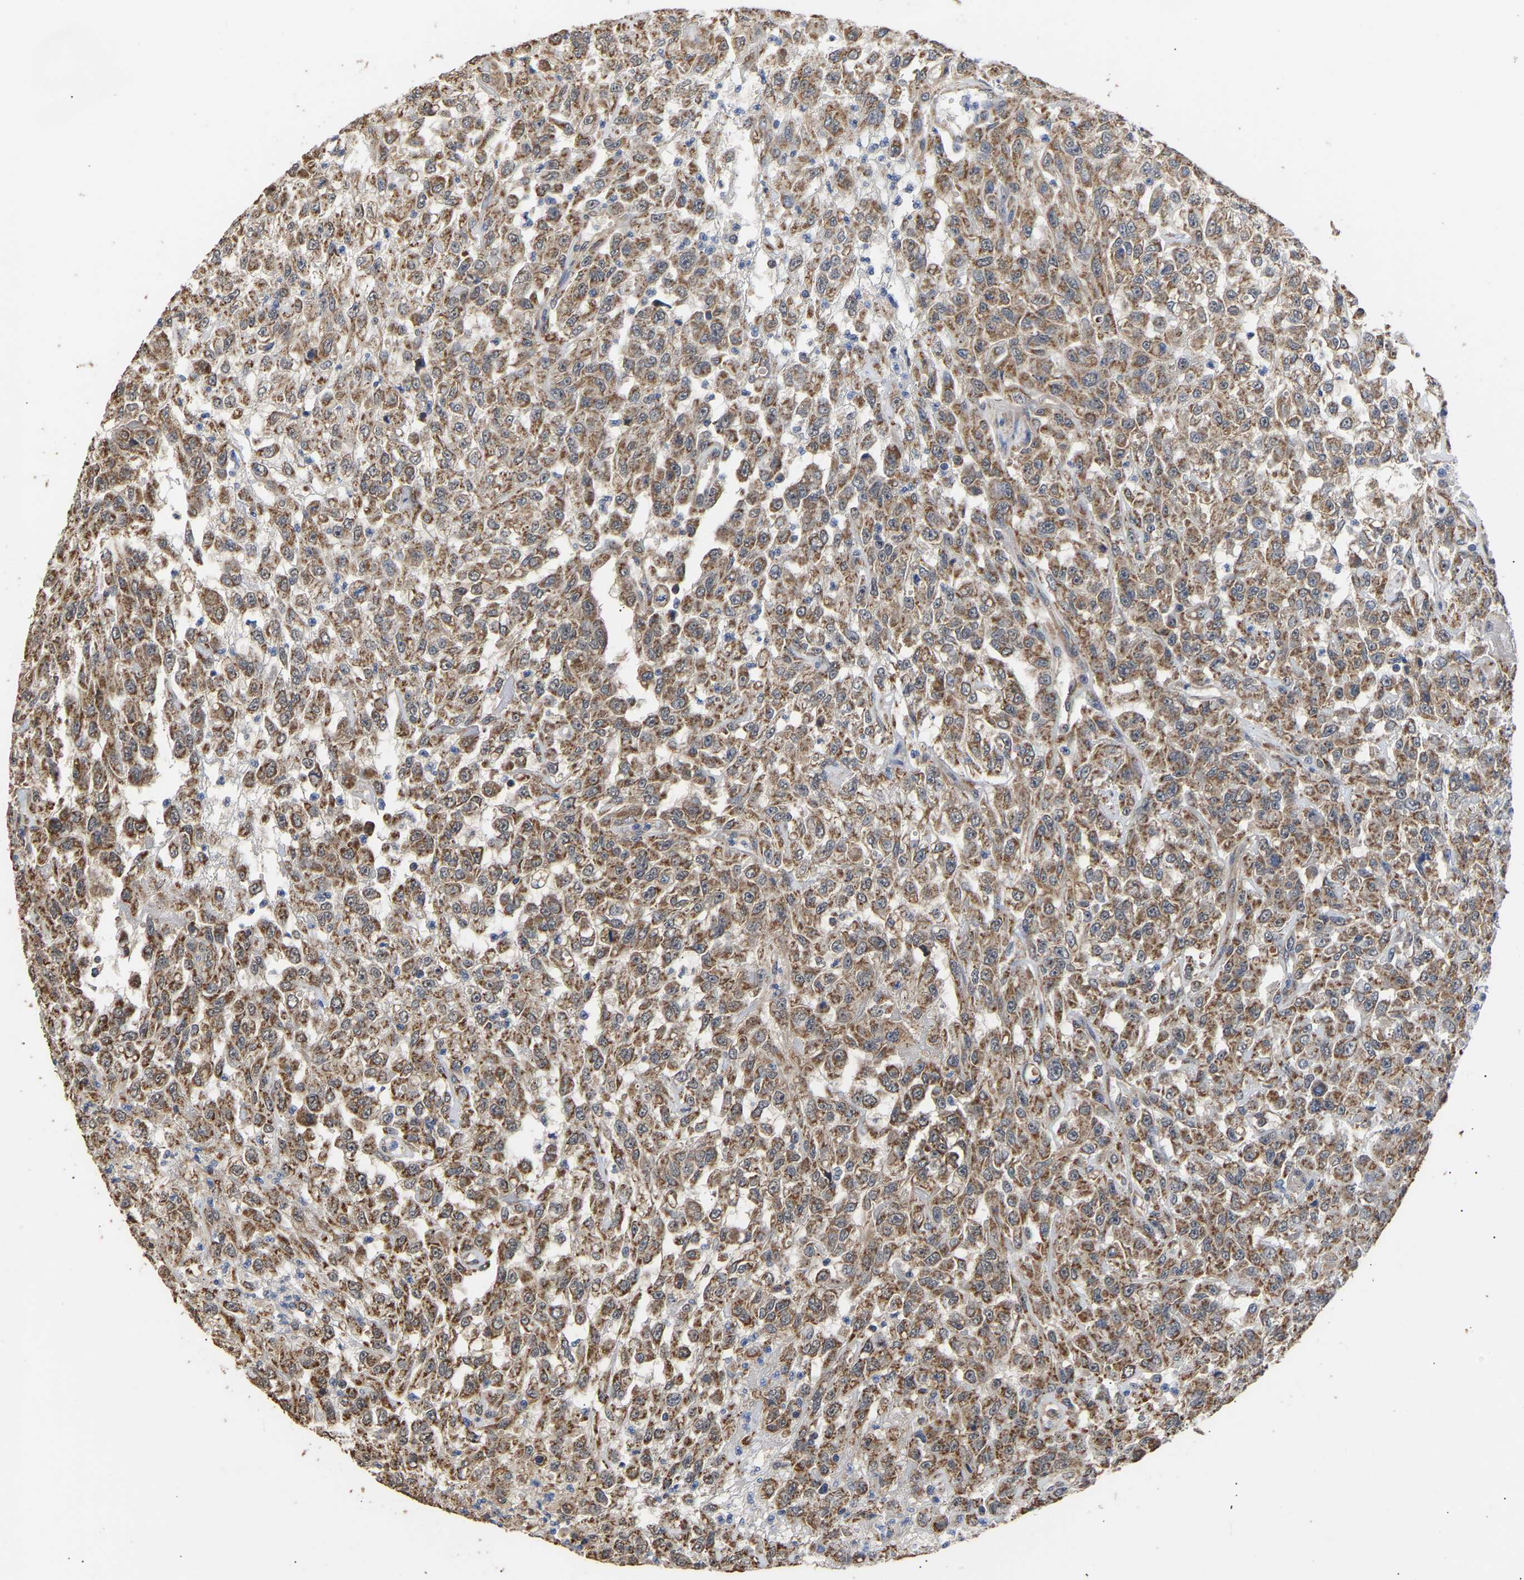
{"staining": {"intensity": "moderate", "quantity": ">75%", "location": "cytoplasmic/membranous"}, "tissue": "urothelial cancer", "cell_type": "Tumor cells", "image_type": "cancer", "snomed": [{"axis": "morphology", "description": "Urothelial carcinoma, High grade"}, {"axis": "topography", "description": "Urinary bladder"}], "caption": "A high-resolution histopathology image shows IHC staining of urothelial cancer, which reveals moderate cytoplasmic/membranous expression in approximately >75% of tumor cells.", "gene": "ZNF26", "patient": {"sex": "male", "age": 46}}